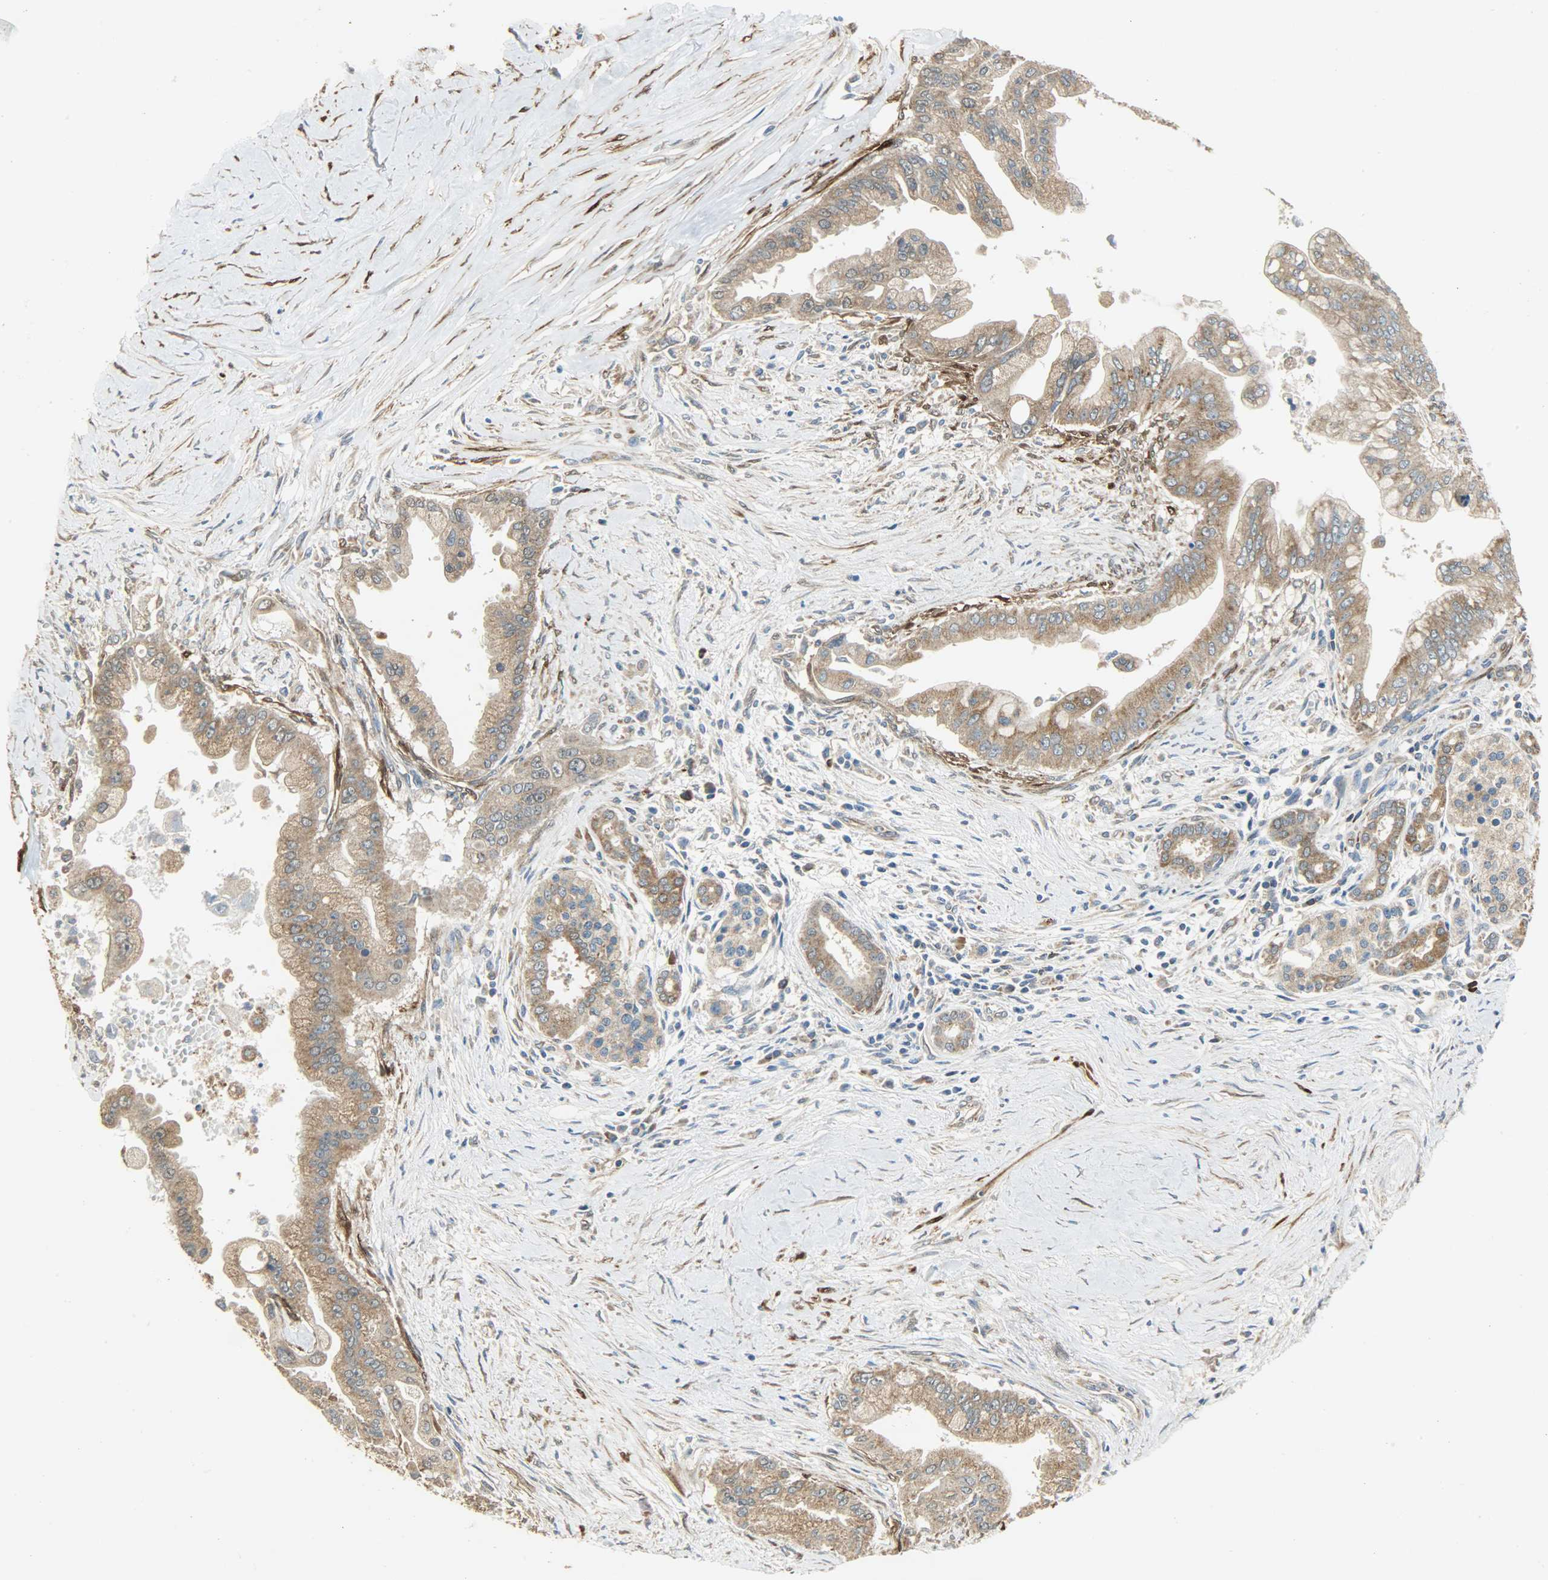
{"staining": {"intensity": "strong", "quantity": ">75%", "location": "cytoplasmic/membranous"}, "tissue": "pancreatic cancer", "cell_type": "Tumor cells", "image_type": "cancer", "snomed": [{"axis": "morphology", "description": "Adenocarcinoma, NOS"}, {"axis": "topography", "description": "Pancreas"}], "caption": "Protein expression by immunohistochemistry (IHC) reveals strong cytoplasmic/membranous positivity in about >75% of tumor cells in pancreatic adenocarcinoma.", "gene": "C1orf198", "patient": {"sex": "male", "age": 59}}